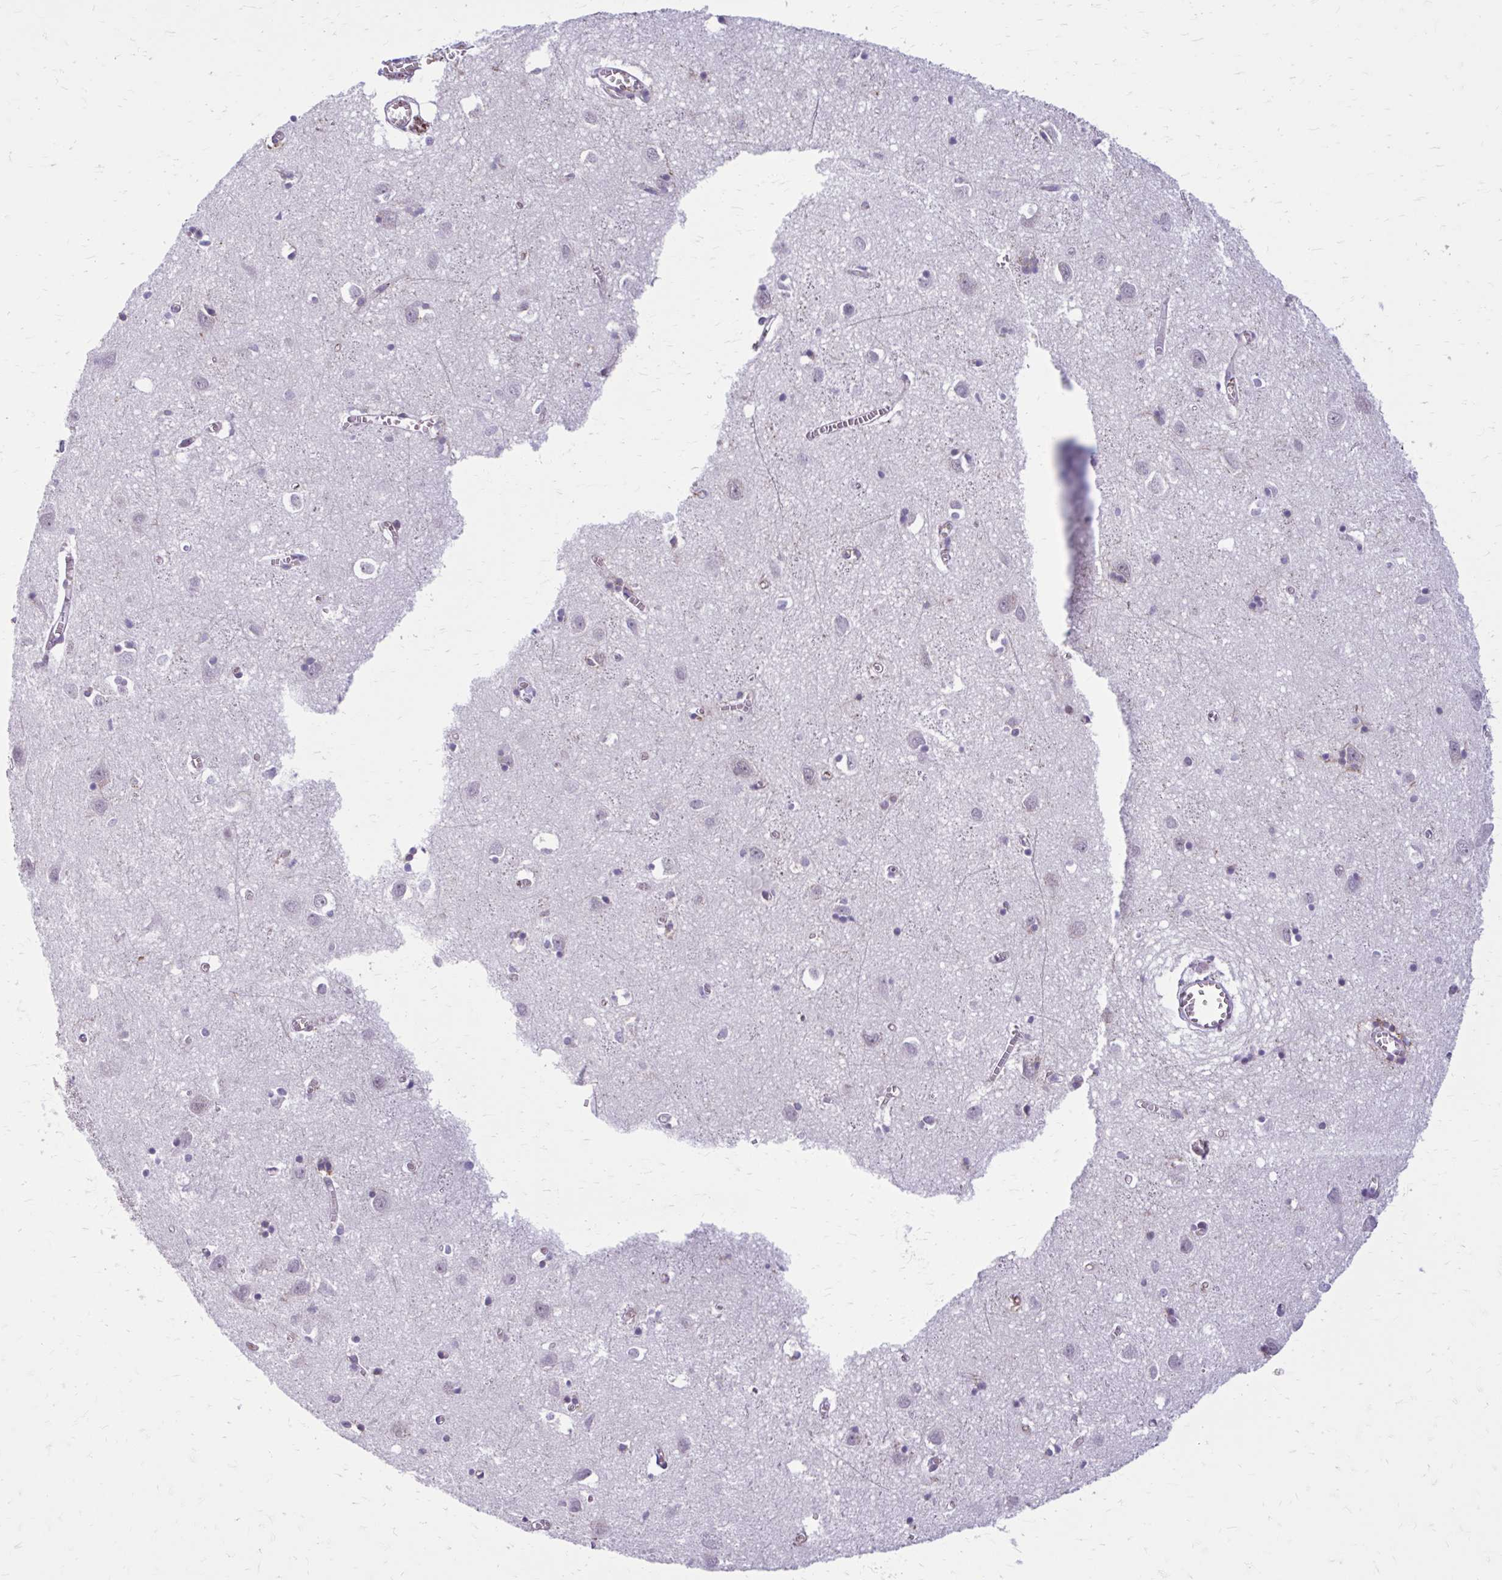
{"staining": {"intensity": "moderate", "quantity": "25%-75%", "location": "cytoplasmic/membranous"}, "tissue": "cerebral cortex", "cell_type": "Endothelial cells", "image_type": "normal", "snomed": [{"axis": "morphology", "description": "Normal tissue, NOS"}, {"axis": "topography", "description": "Cerebral cortex"}], "caption": "Cerebral cortex stained with IHC shows moderate cytoplasmic/membranous positivity in approximately 25%-75% of endothelial cells.", "gene": "BEND5", "patient": {"sex": "male", "age": 70}}